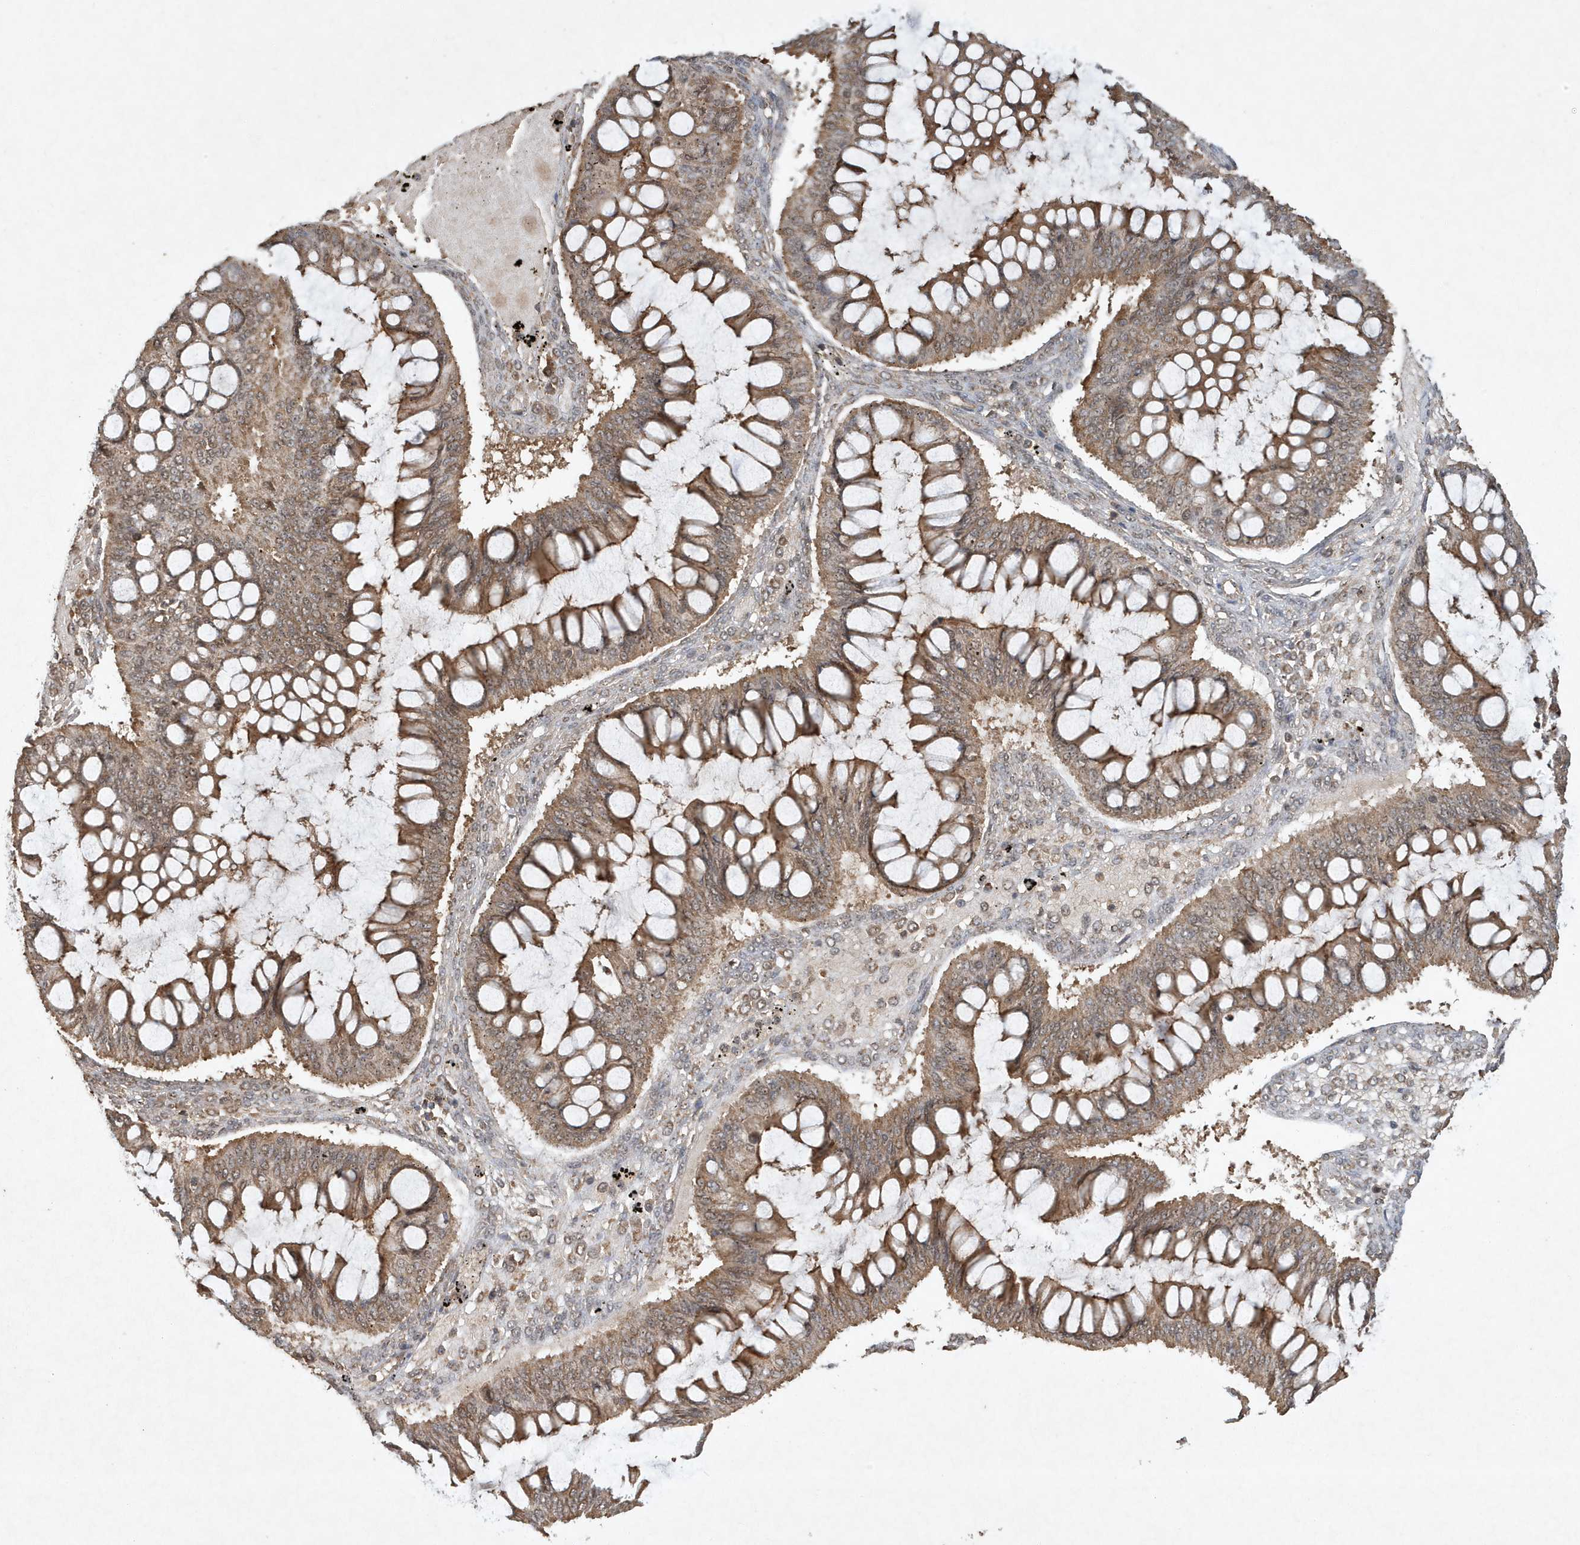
{"staining": {"intensity": "moderate", "quantity": ">75%", "location": "cytoplasmic/membranous,nuclear"}, "tissue": "ovarian cancer", "cell_type": "Tumor cells", "image_type": "cancer", "snomed": [{"axis": "morphology", "description": "Cystadenocarcinoma, mucinous, NOS"}, {"axis": "topography", "description": "Ovary"}], "caption": "The image shows immunohistochemical staining of ovarian cancer (mucinous cystadenocarcinoma). There is moderate cytoplasmic/membranous and nuclear positivity is appreciated in about >75% of tumor cells.", "gene": "ABCB9", "patient": {"sex": "female", "age": 73}}